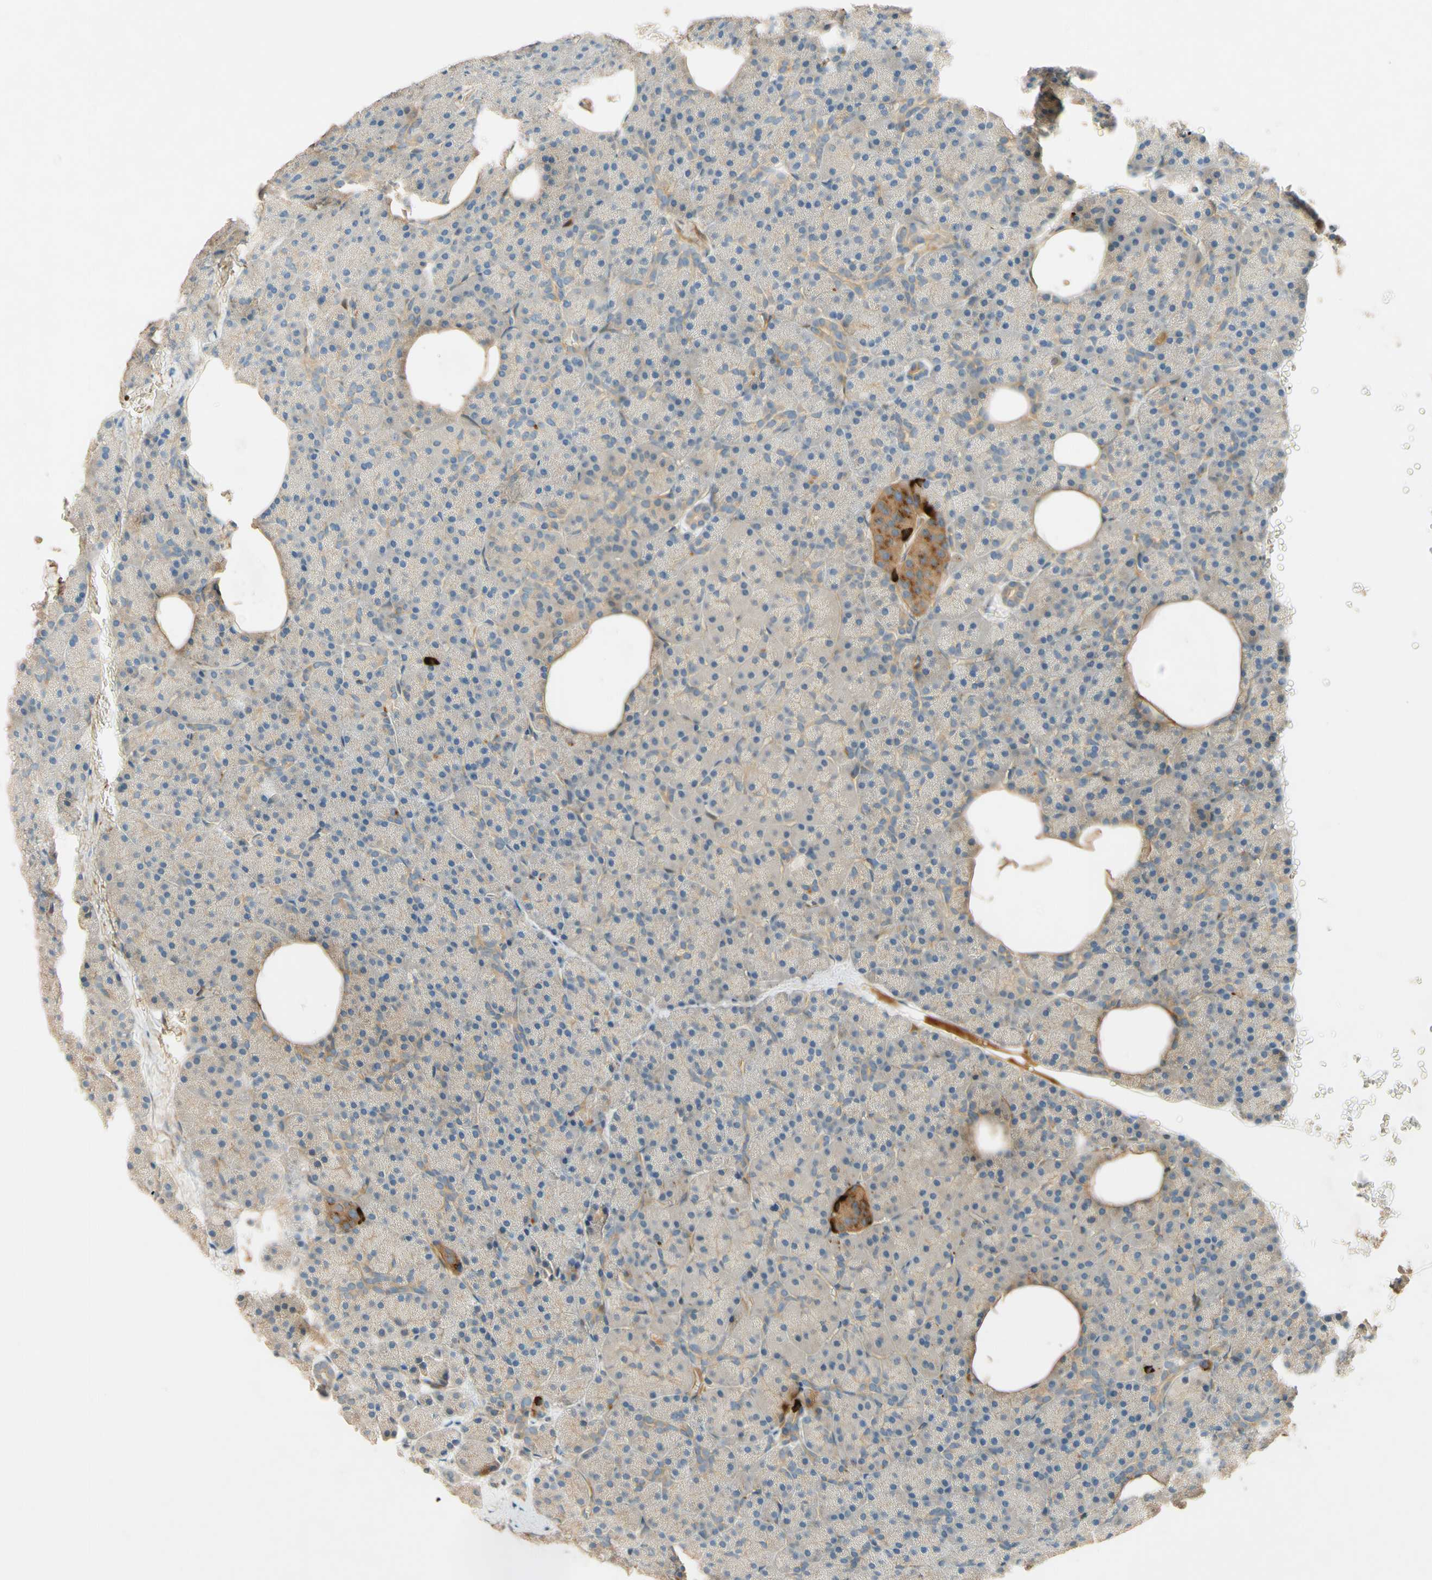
{"staining": {"intensity": "weak", "quantity": "<25%", "location": "cytoplasmic/membranous"}, "tissue": "pancreas", "cell_type": "Exocrine glandular cells", "image_type": "normal", "snomed": [{"axis": "morphology", "description": "Normal tissue, NOS"}, {"axis": "topography", "description": "Pancreas"}], "caption": "Immunohistochemistry of benign human pancreas demonstrates no positivity in exocrine glandular cells. (Stains: DAB IHC with hematoxylin counter stain, Microscopy: brightfield microscopy at high magnification).", "gene": "ADAM17", "patient": {"sex": "female", "age": 35}}